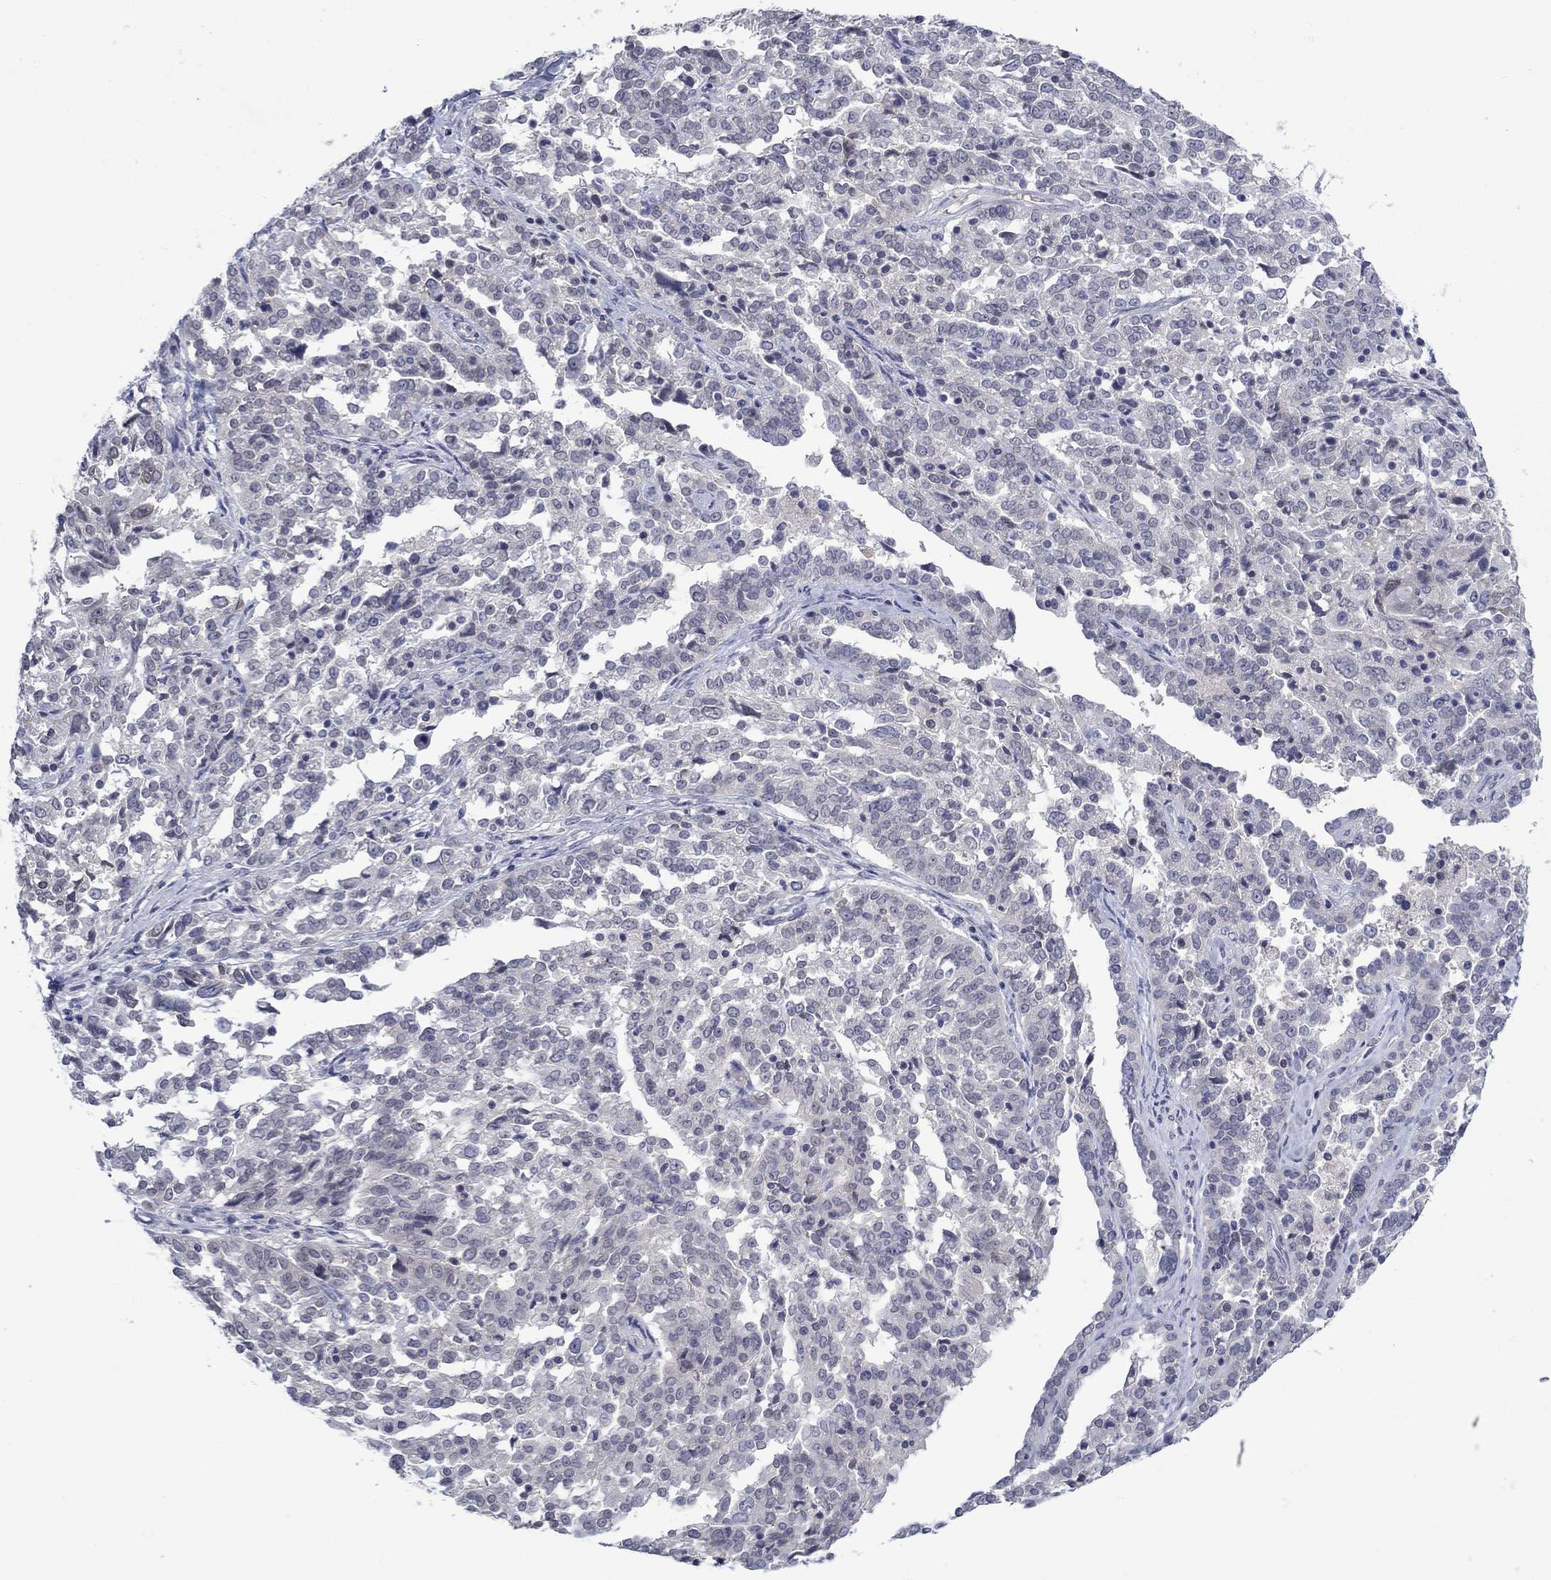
{"staining": {"intensity": "negative", "quantity": "none", "location": "none"}, "tissue": "ovarian cancer", "cell_type": "Tumor cells", "image_type": "cancer", "snomed": [{"axis": "morphology", "description": "Cystadenocarcinoma, serous, NOS"}, {"axis": "topography", "description": "Ovary"}], "caption": "Immunohistochemistry of ovarian serous cystadenocarcinoma shows no expression in tumor cells. (DAB IHC with hematoxylin counter stain).", "gene": "NSMF", "patient": {"sex": "female", "age": 67}}